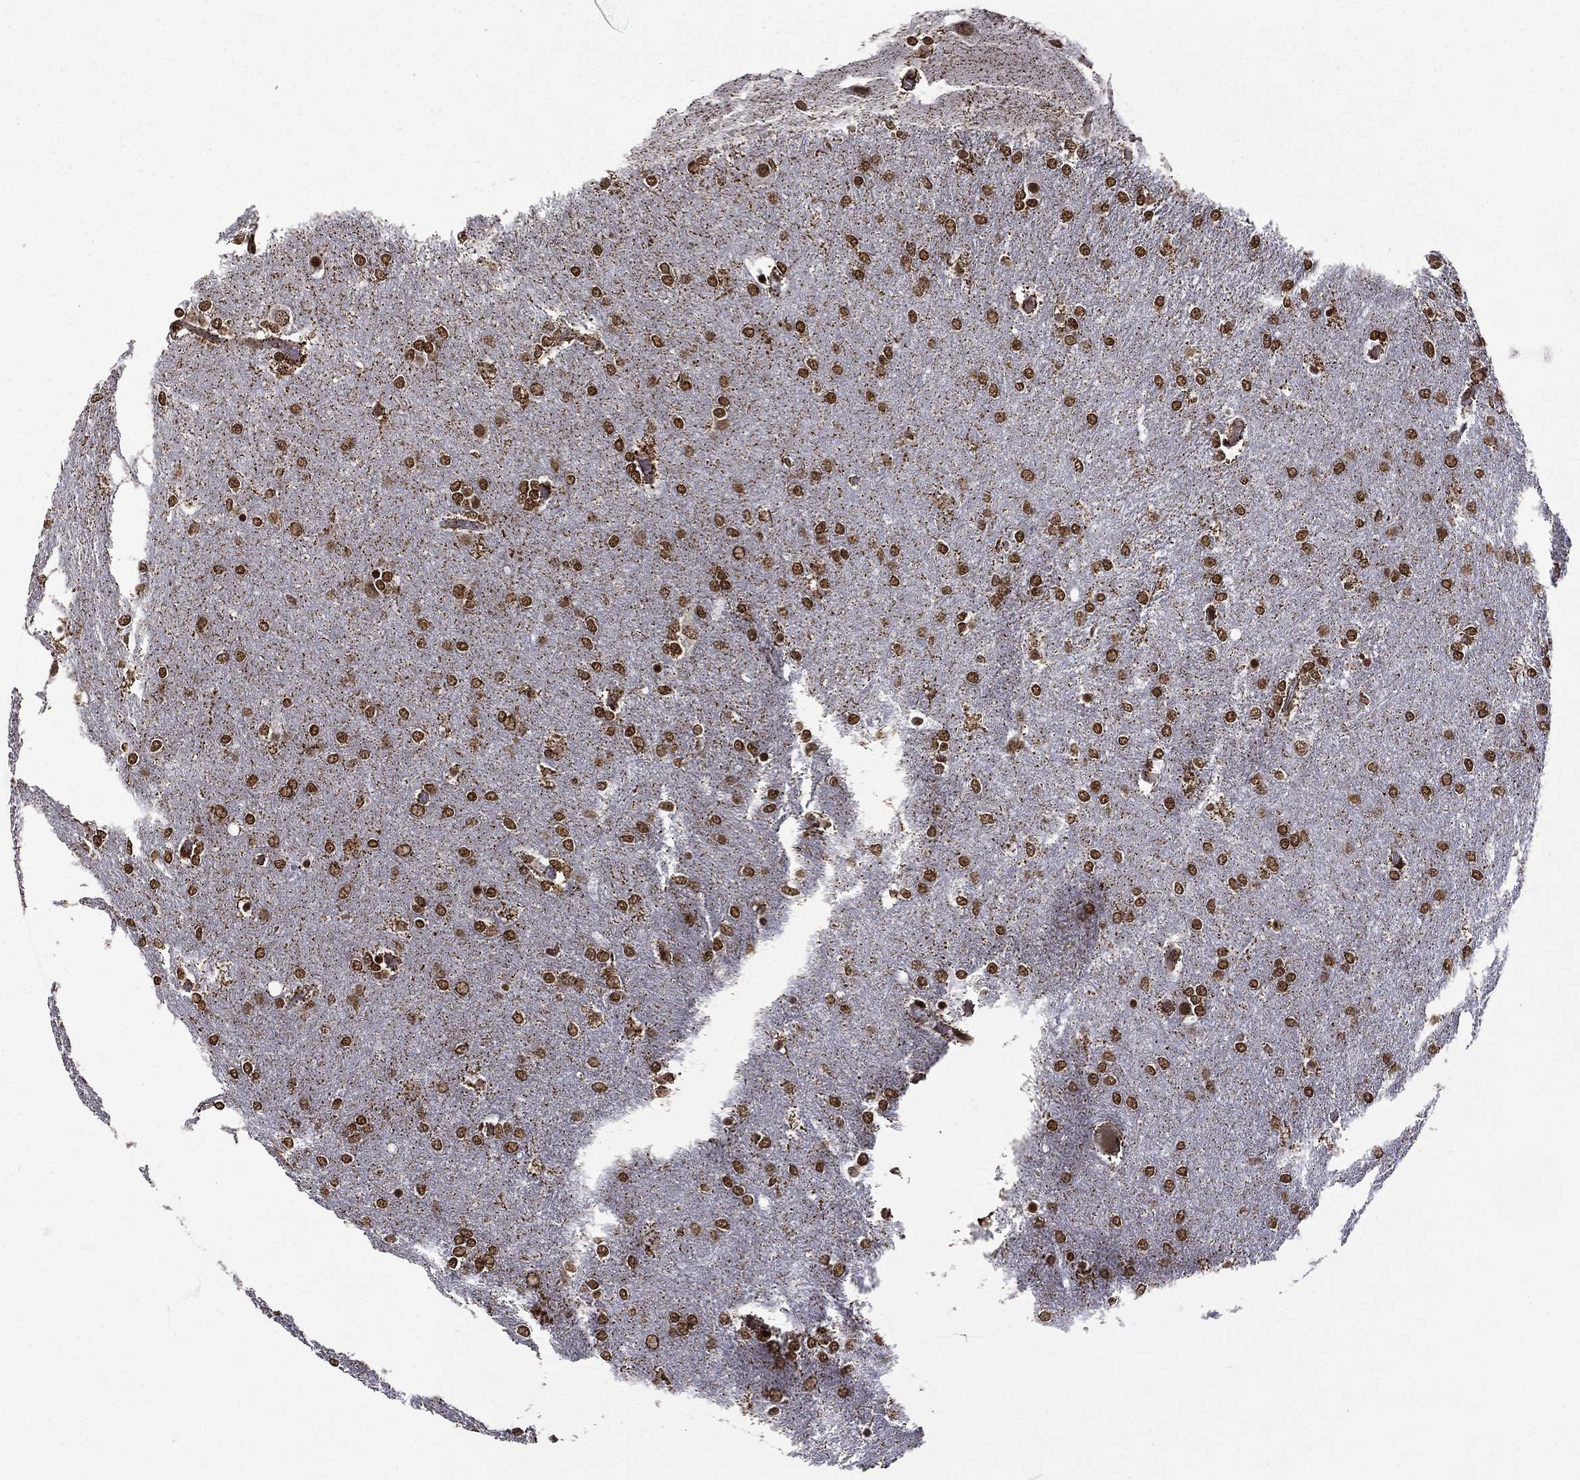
{"staining": {"intensity": "strong", "quantity": ">75%", "location": "nuclear"}, "tissue": "glioma", "cell_type": "Tumor cells", "image_type": "cancer", "snomed": [{"axis": "morphology", "description": "Glioma, malignant, High grade"}, {"axis": "topography", "description": "Brain"}], "caption": "This histopathology image exhibits immunohistochemistry staining of human malignant high-grade glioma, with high strong nuclear staining in approximately >75% of tumor cells.", "gene": "C5orf24", "patient": {"sex": "female", "age": 61}}